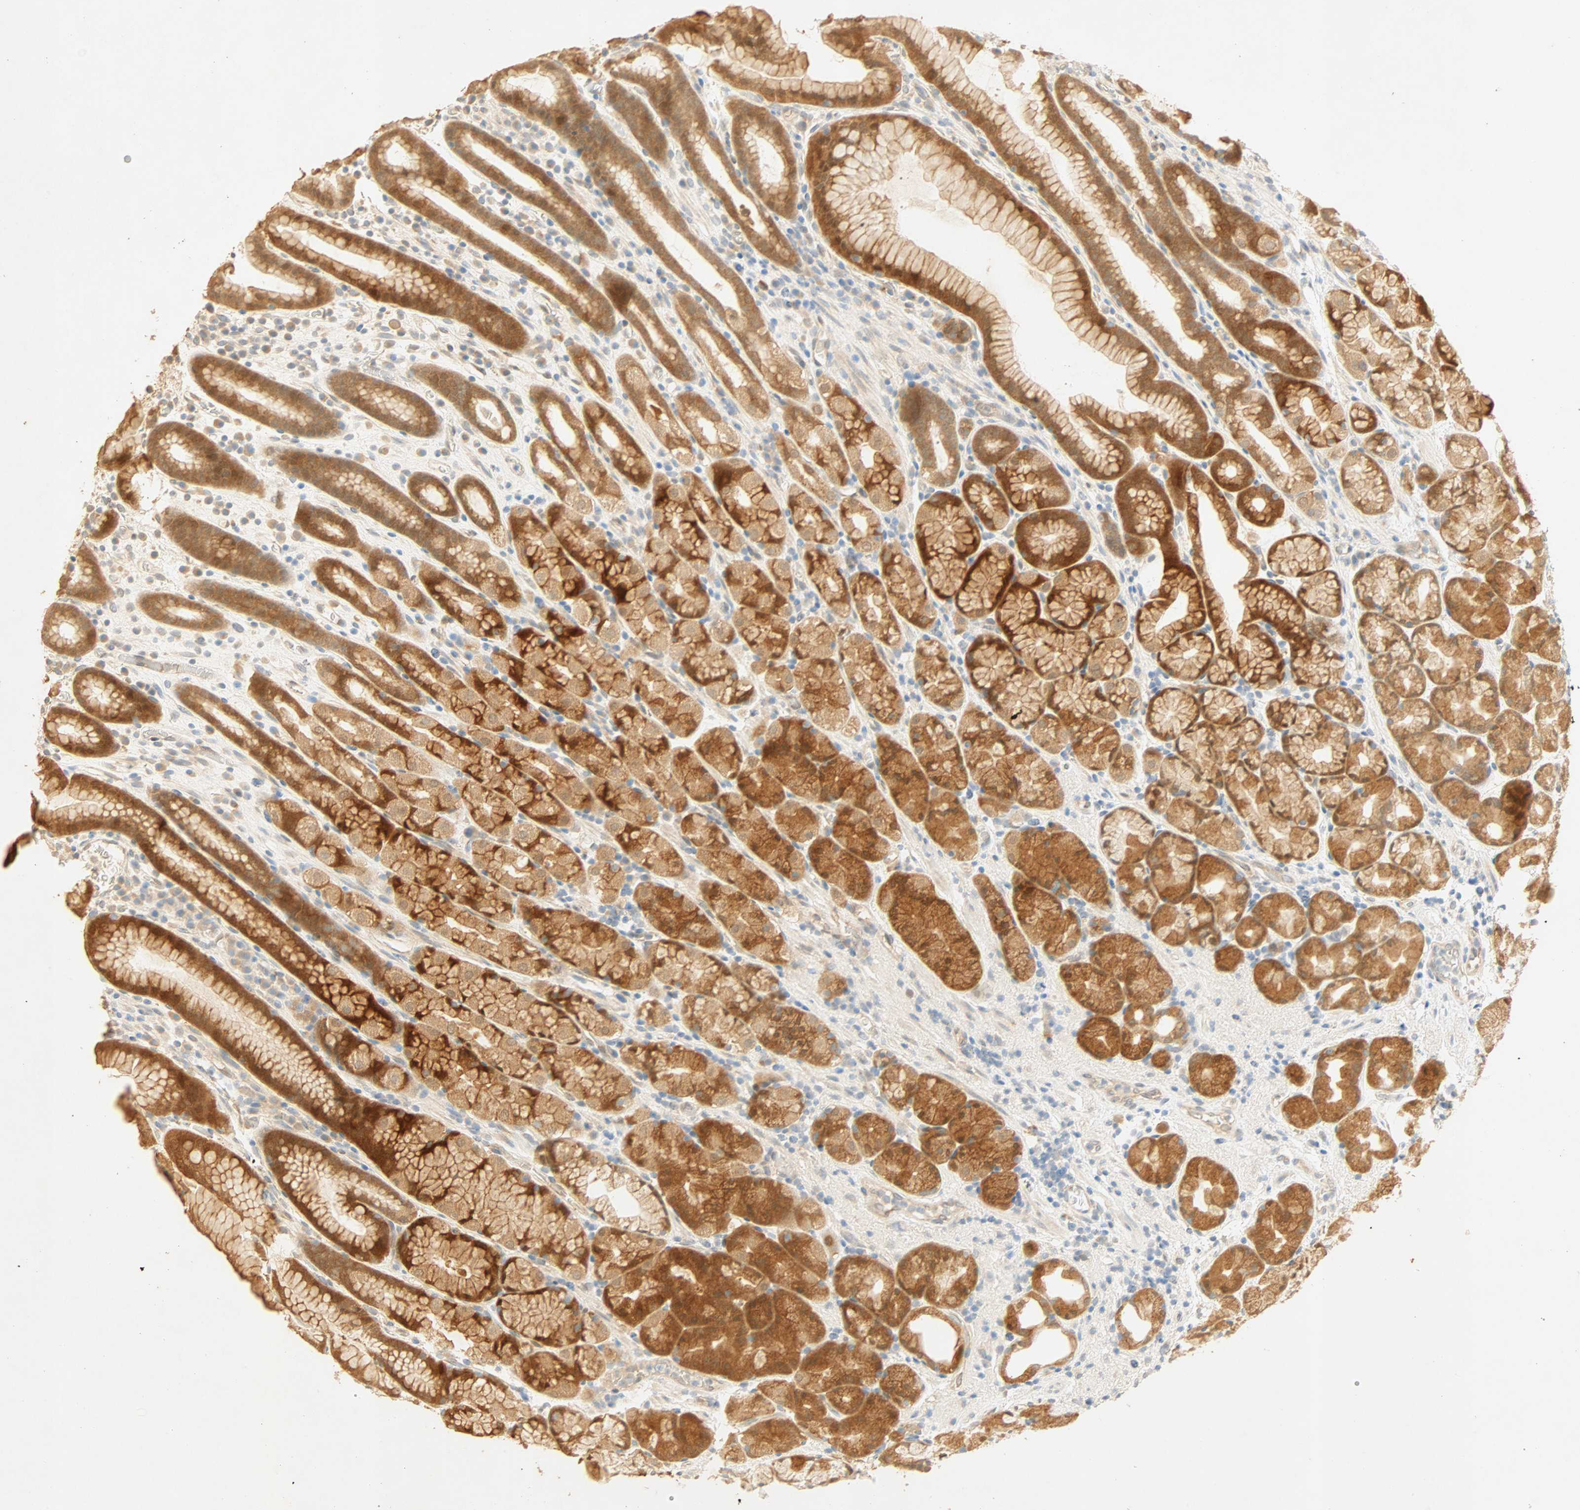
{"staining": {"intensity": "strong", "quantity": ">75%", "location": "cytoplasmic/membranous"}, "tissue": "stomach", "cell_type": "Glandular cells", "image_type": "normal", "snomed": [{"axis": "morphology", "description": "Normal tissue, NOS"}, {"axis": "topography", "description": "Stomach, upper"}], "caption": "High-power microscopy captured an IHC image of benign stomach, revealing strong cytoplasmic/membranous positivity in about >75% of glandular cells.", "gene": "SELENBP1", "patient": {"sex": "male", "age": 68}}